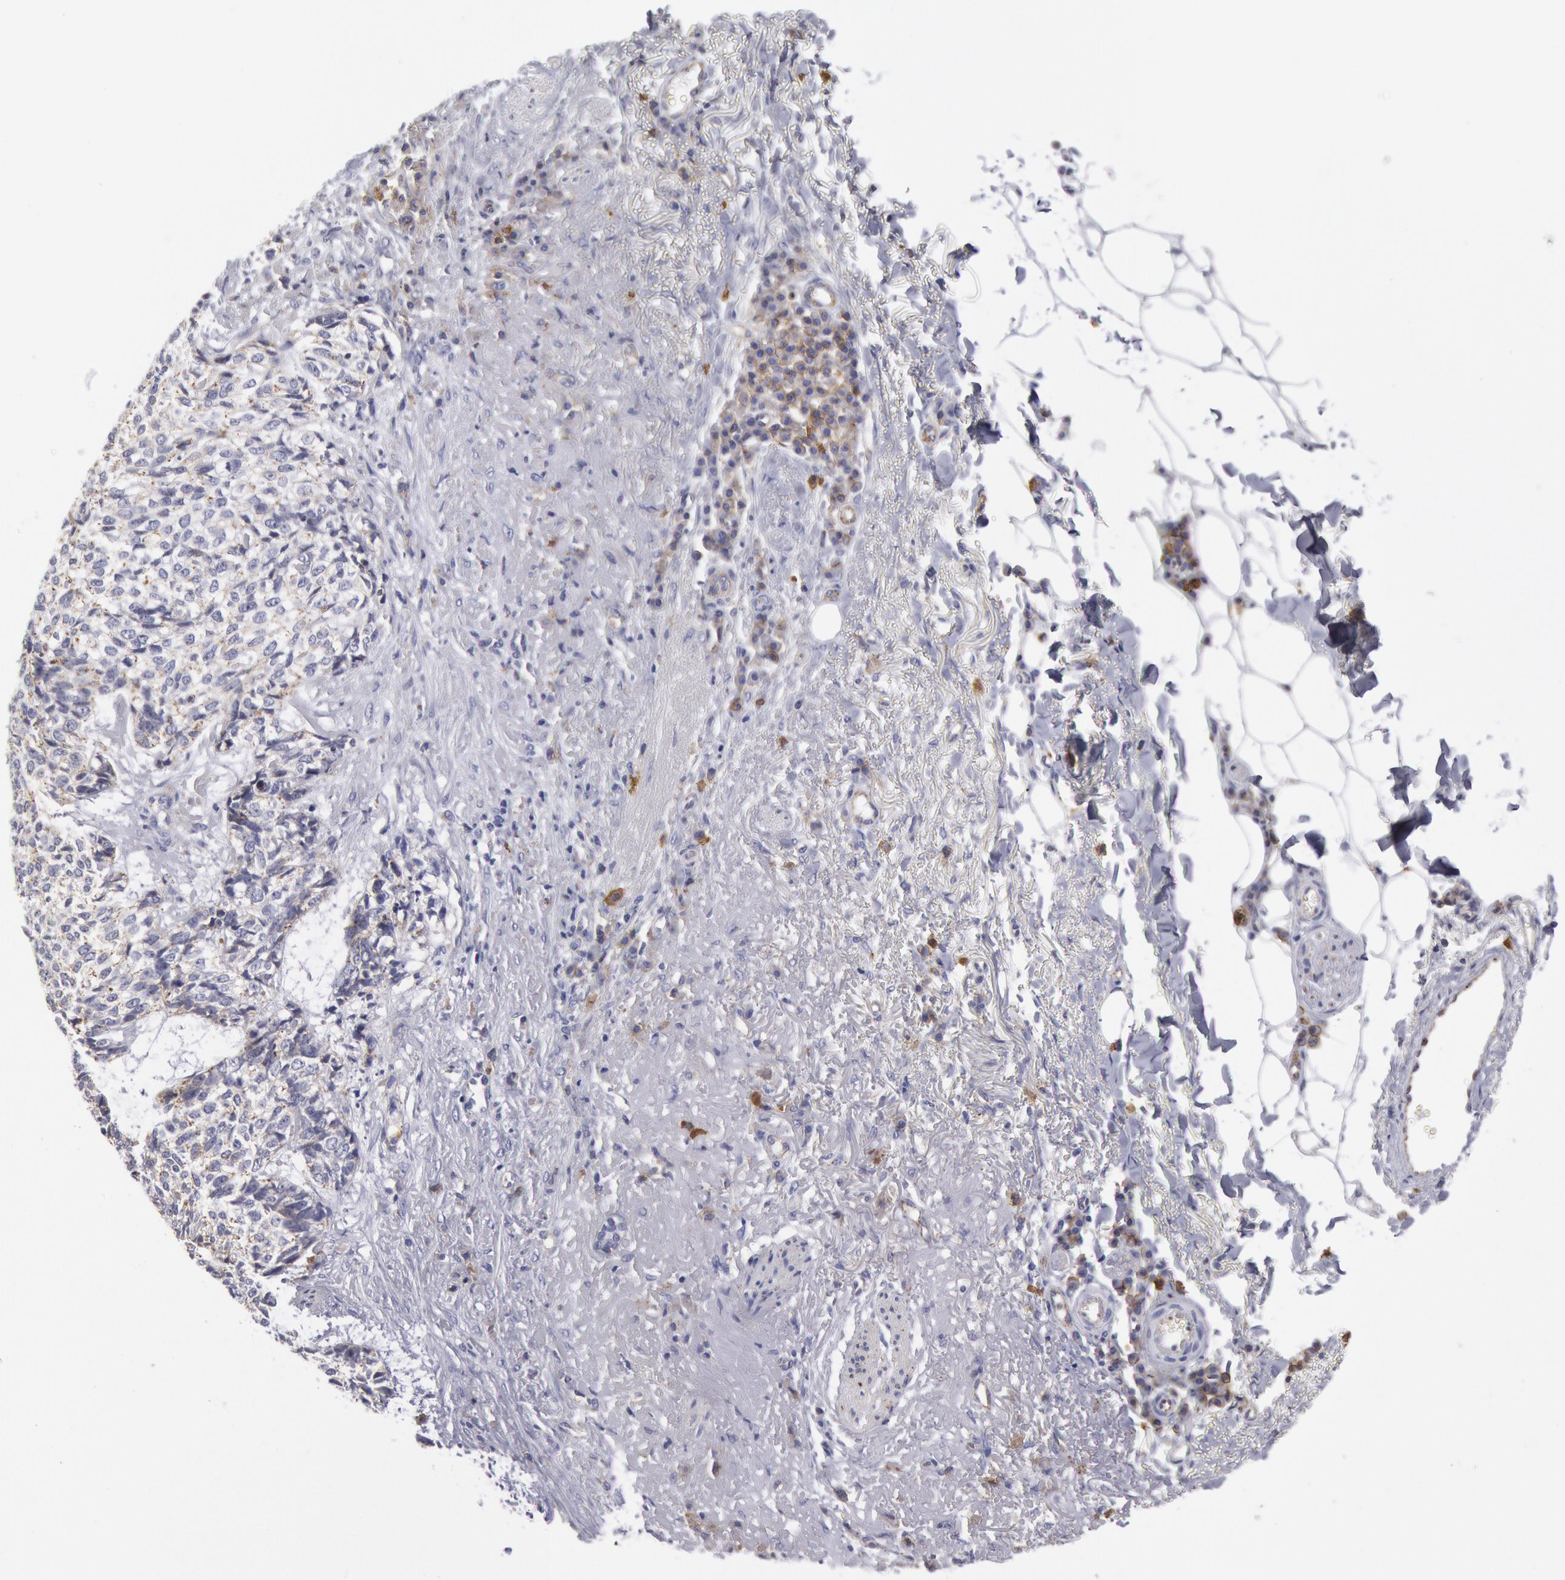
{"staining": {"intensity": "moderate", "quantity": "<25%", "location": "cytoplasmic/membranous"}, "tissue": "skin cancer", "cell_type": "Tumor cells", "image_type": "cancer", "snomed": [{"axis": "morphology", "description": "Basal cell carcinoma"}, {"axis": "topography", "description": "Skin"}], "caption": "IHC of skin cancer displays low levels of moderate cytoplasmic/membranous positivity in approximately <25% of tumor cells.", "gene": "FLOT1", "patient": {"sex": "female", "age": 89}}